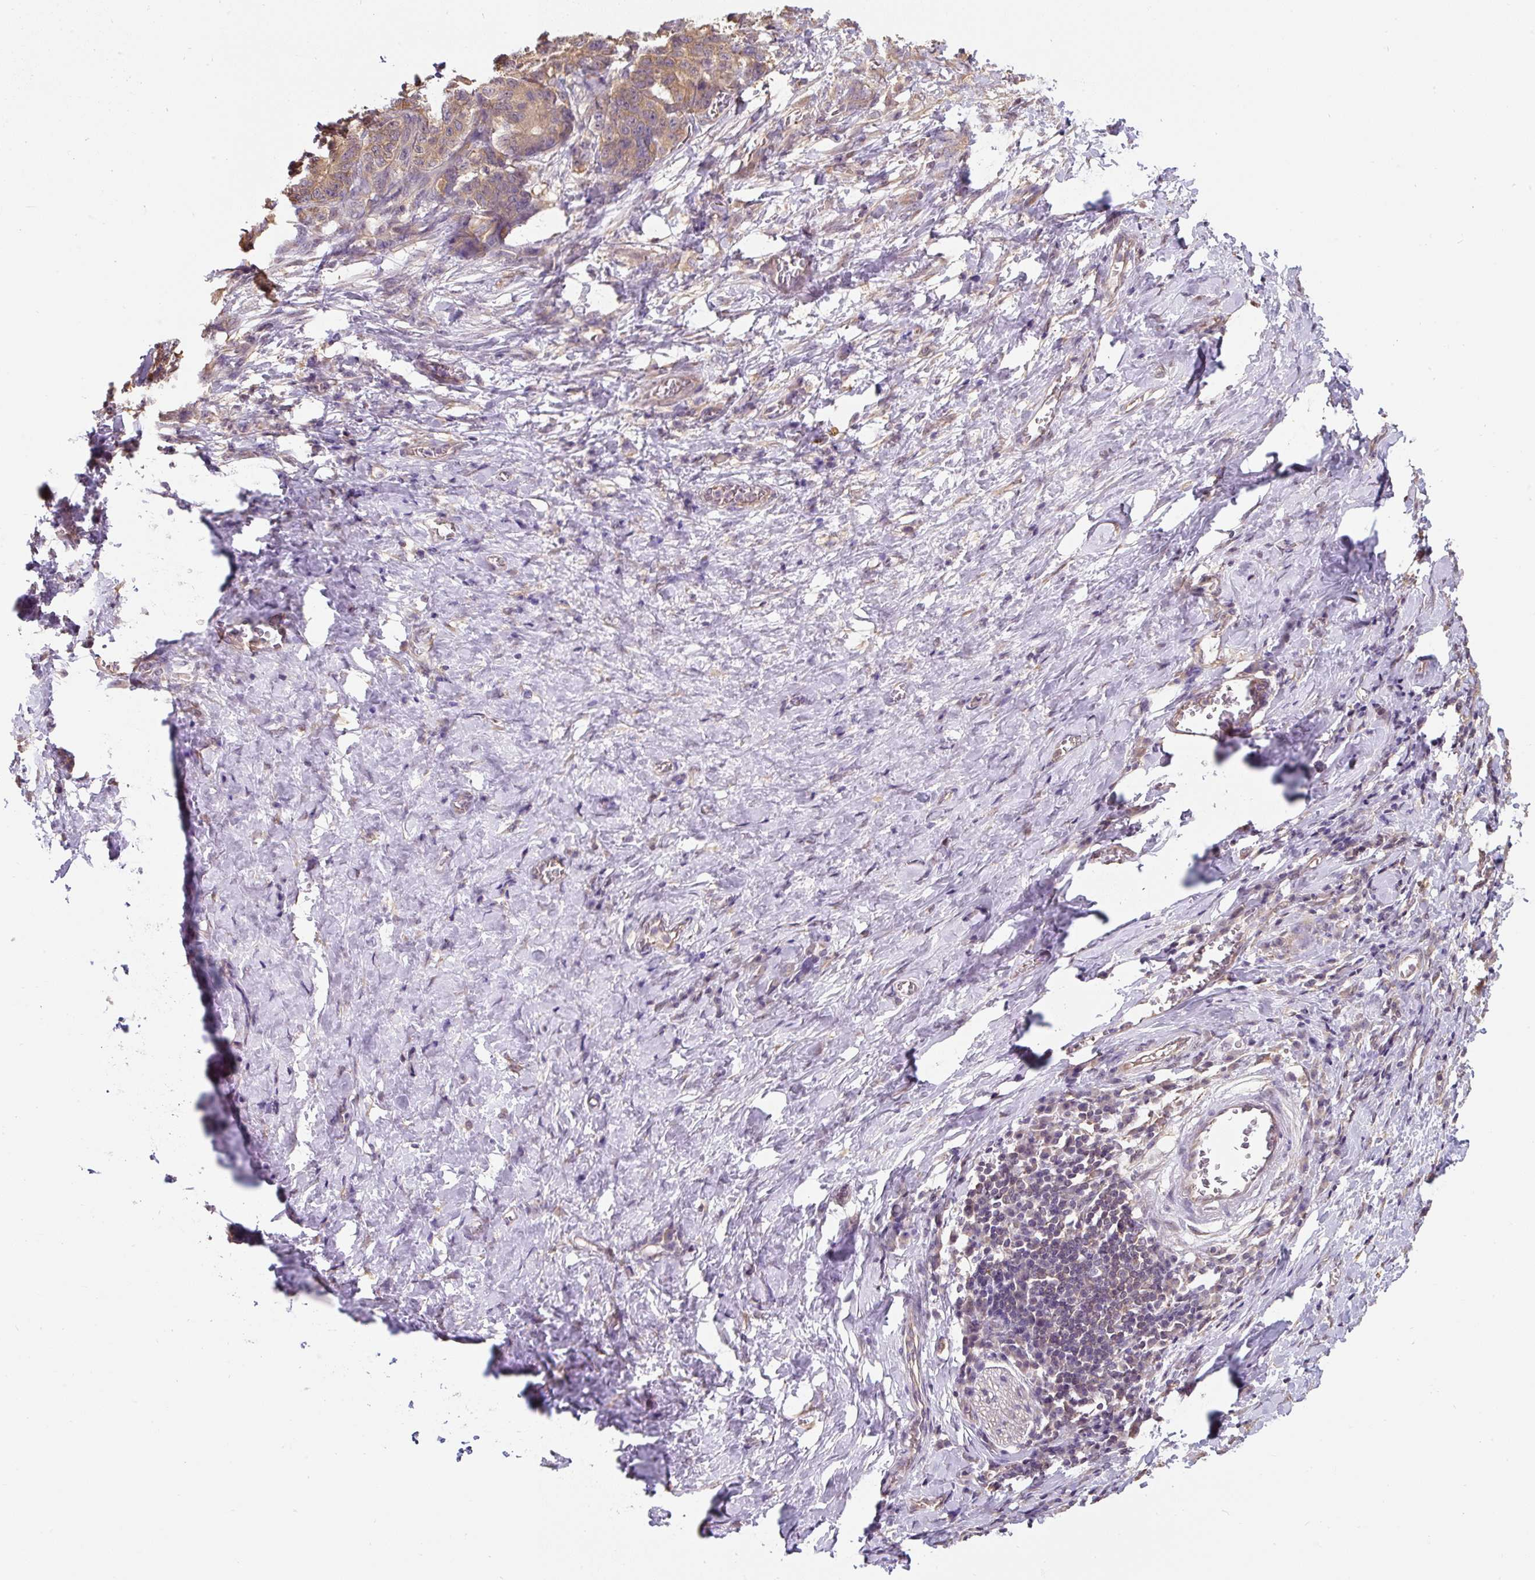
{"staining": {"intensity": "moderate", "quantity": ">75%", "location": "cytoplasmic/membranous"}, "tissue": "stomach cancer", "cell_type": "Tumor cells", "image_type": "cancer", "snomed": [{"axis": "morphology", "description": "Normal tissue, NOS"}, {"axis": "morphology", "description": "Adenocarcinoma, NOS"}, {"axis": "topography", "description": "Stomach"}], "caption": "Moderate cytoplasmic/membranous positivity is seen in approximately >75% of tumor cells in stomach cancer (adenocarcinoma).", "gene": "ST13", "patient": {"sex": "female", "age": 64}}